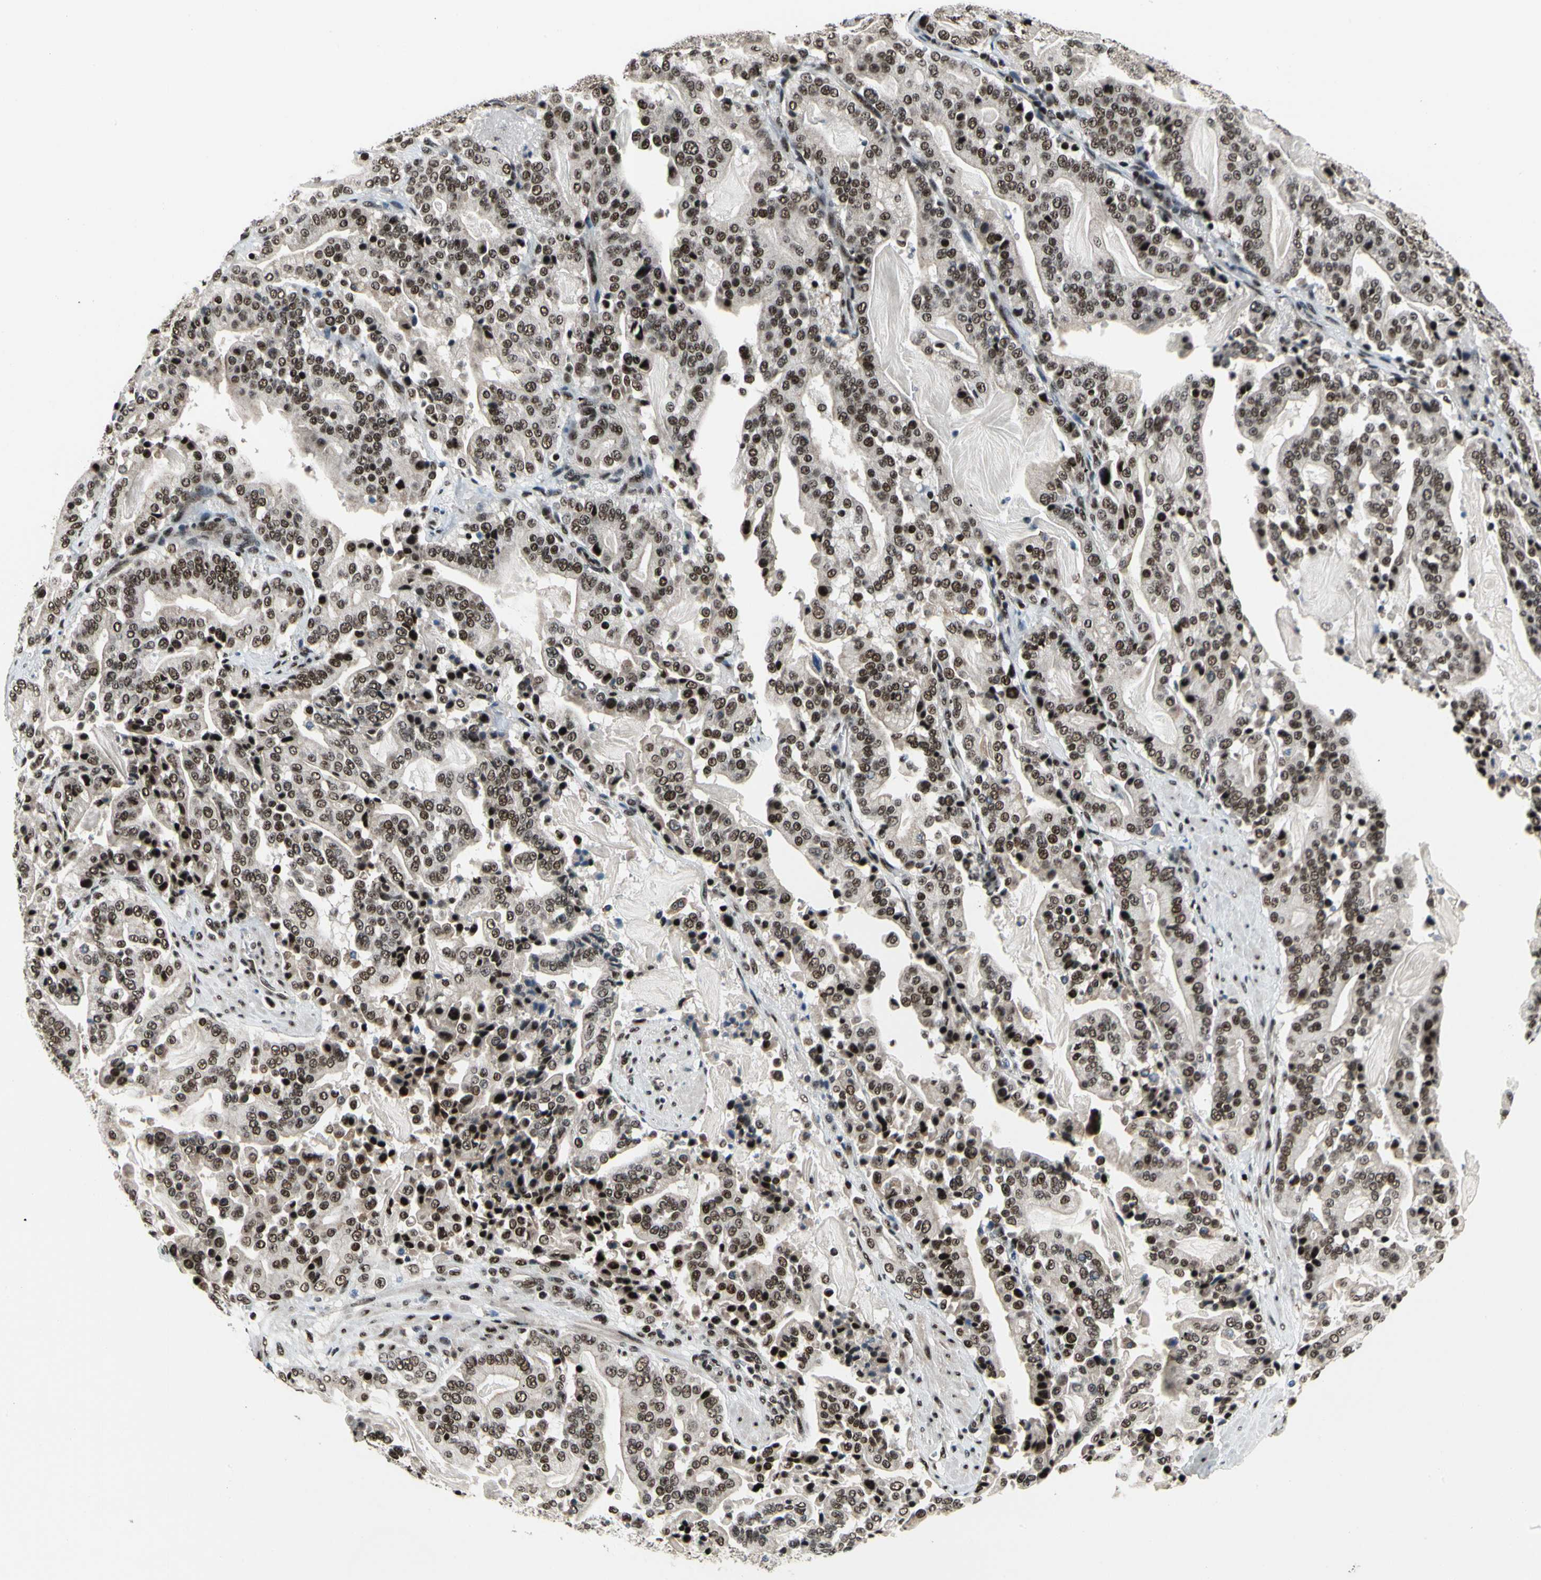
{"staining": {"intensity": "moderate", "quantity": ">75%", "location": "nuclear"}, "tissue": "pancreatic cancer", "cell_type": "Tumor cells", "image_type": "cancer", "snomed": [{"axis": "morphology", "description": "Adenocarcinoma, NOS"}, {"axis": "topography", "description": "Pancreas"}], "caption": "Immunohistochemistry (DAB (3,3'-diaminobenzidine)) staining of human pancreatic adenocarcinoma shows moderate nuclear protein staining in about >75% of tumor cells.", "gene": "SRSF11", "patient": {"sex": "male", "age": 63}}